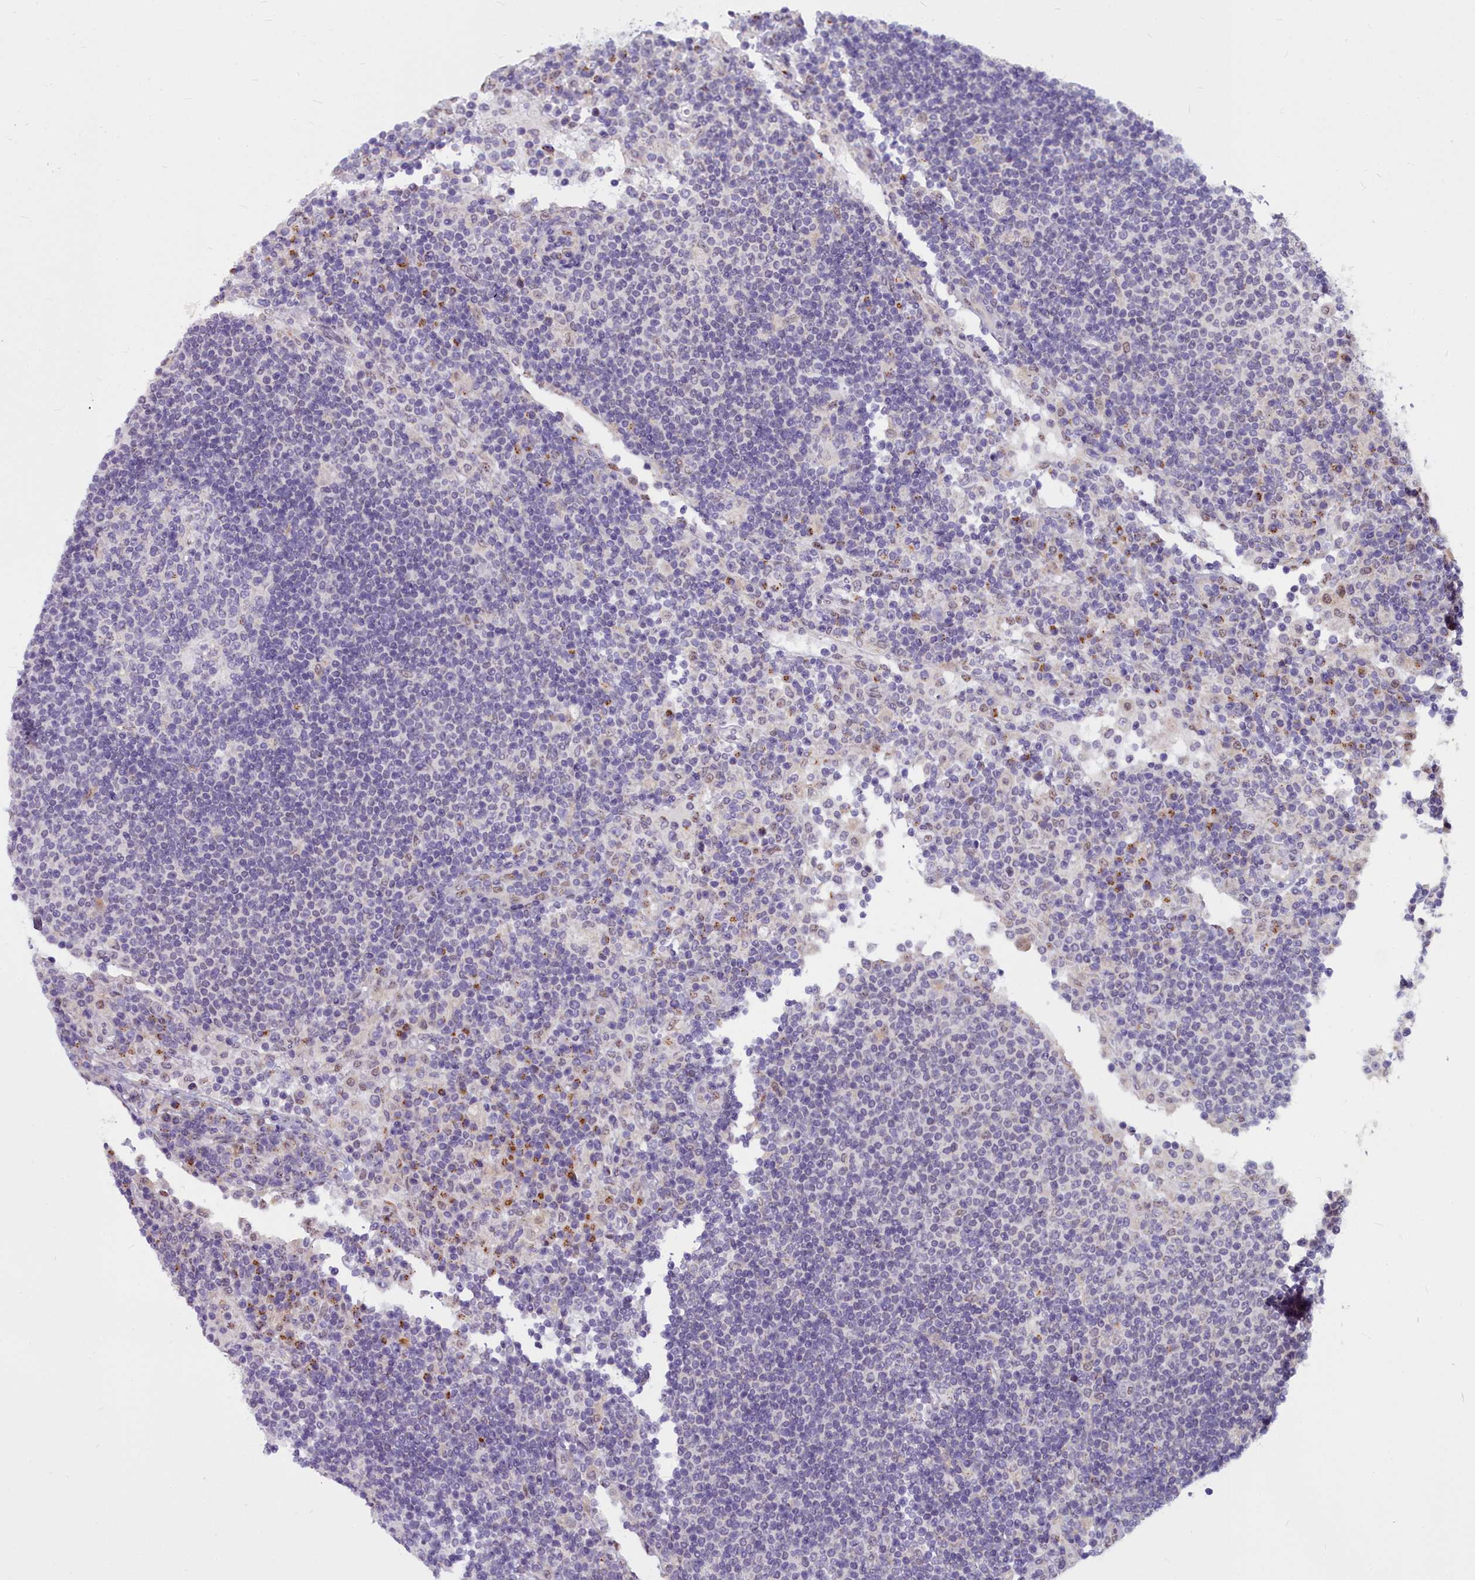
{"staining": {"intensity": "negative", "quantity": "none", "location": "none"}, "tissue": "lymph node", "cell_type": "Germinal center cells", "image_type": "normal", "snomed": [{"axis": "morphology", "description": "Normal tissue, NOS"}, {"axis": "topography", "description": "Lymph node"}], "caption": "The image demonstrates no significant staining in germinal center cells of lymph node. (Stains: DAB immunohistochemistry with hematoxylin counter stain, Microscopy: brightfield microscopy at high magnification).", "gene": "WDPCP", "patient": {"sex": "female", "age": 53}}